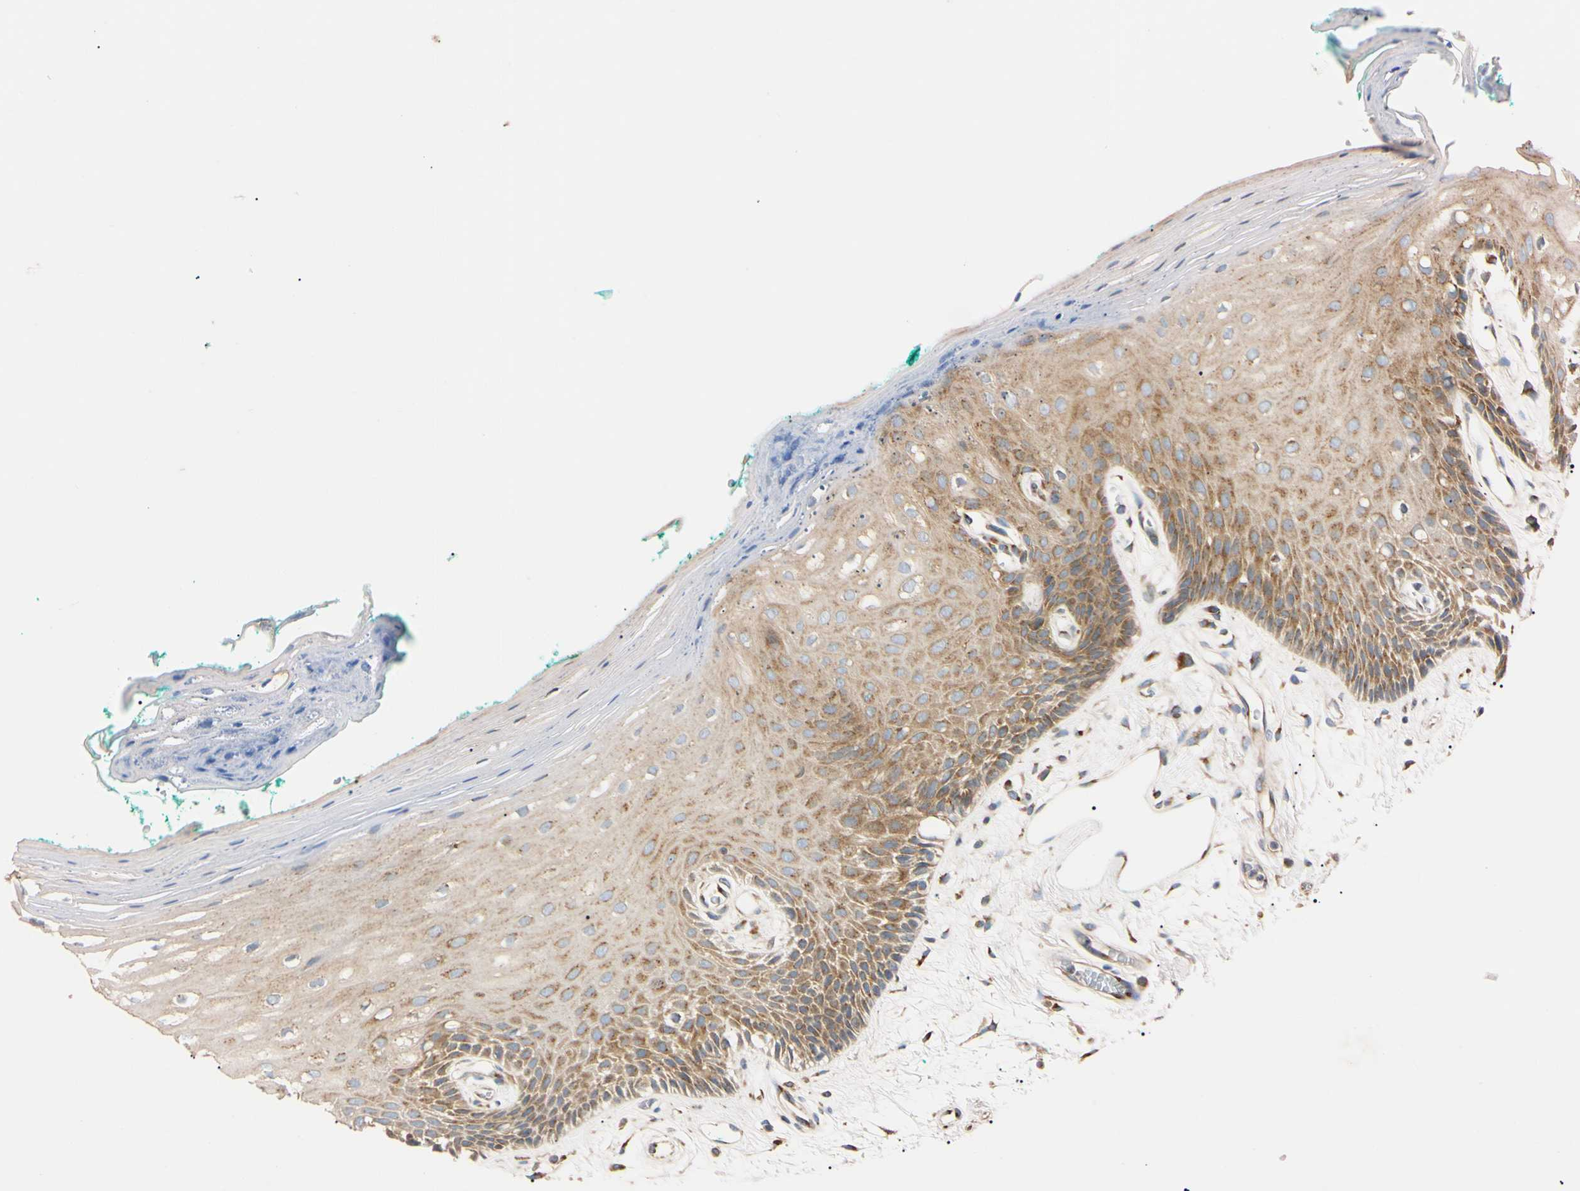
{"staining": {"intensity": "moderate", "quantity": "25%-75%", "location": "cytoplasmic/membranous"}, "tissue": "oral mucosa", "cell_type": "Squamous epithelial cells", "image_type": "normal", "snomed": [{"axis": "morphology", "description": "Normal tissue, NOS"}, {"axis": "topography", "description": "Skeletal muscle"}, {"axis": "topography", "description": "Oral tissue"}, {"axis": "topography", "description": "Peripheral nerve tissue"}], "caption": "Oral mucosa stained with a brown dye reveals moderate cytoplasmic/membranous positive staining in approximately 25%-75% of squamous epithelial cells.", "gene": "IER3IP1", "patient": {"sex": "female", "age": 84}}